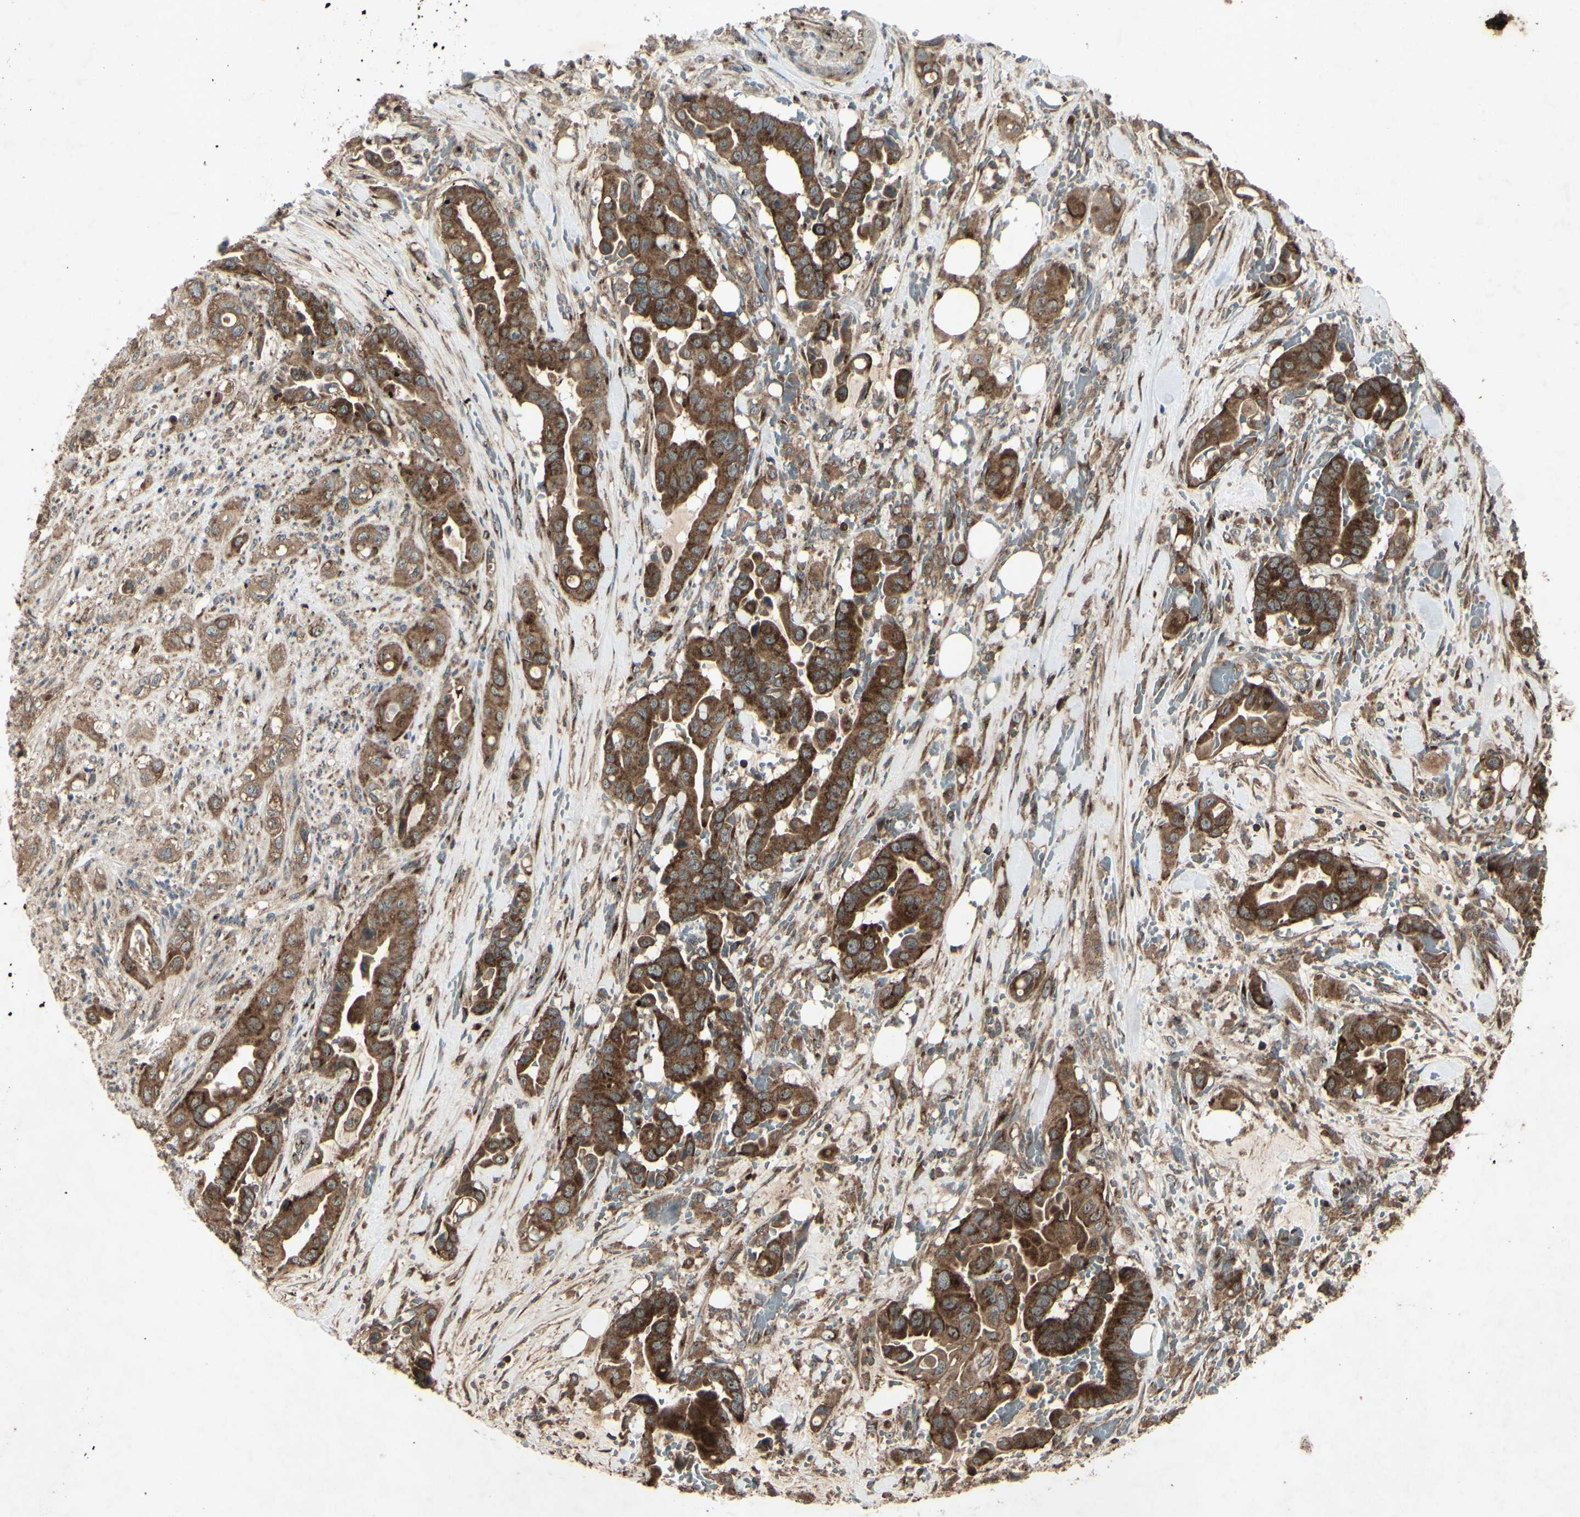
{"staining": {"intensity": "strong", "quantity": ">75%", "location": "cytoplasmic/membranous"}, "tissue": "liver cancer", "cell_type": "Tumor cells", "image_type": "cancer", "snomed": [{"axis": "morphology", "description": "Cholangiocarcinoma"}, {"axis": "topography", "description": "Liver"}], "caption": "Immunohistochemistry (IHC) staining of liver cancer, which exhibits high levels of strong cytoplasmic/membranous expression in approximately >75% of tumor cells indicating strong cytoplasmic/membranous protein positivity. The staining was performed using DAB (brown) for protein detection and nuclei were counterstained in hematoxylin (blue).", "gene": "AP1G1", "patient": {"sex": "female", "age": 61}}